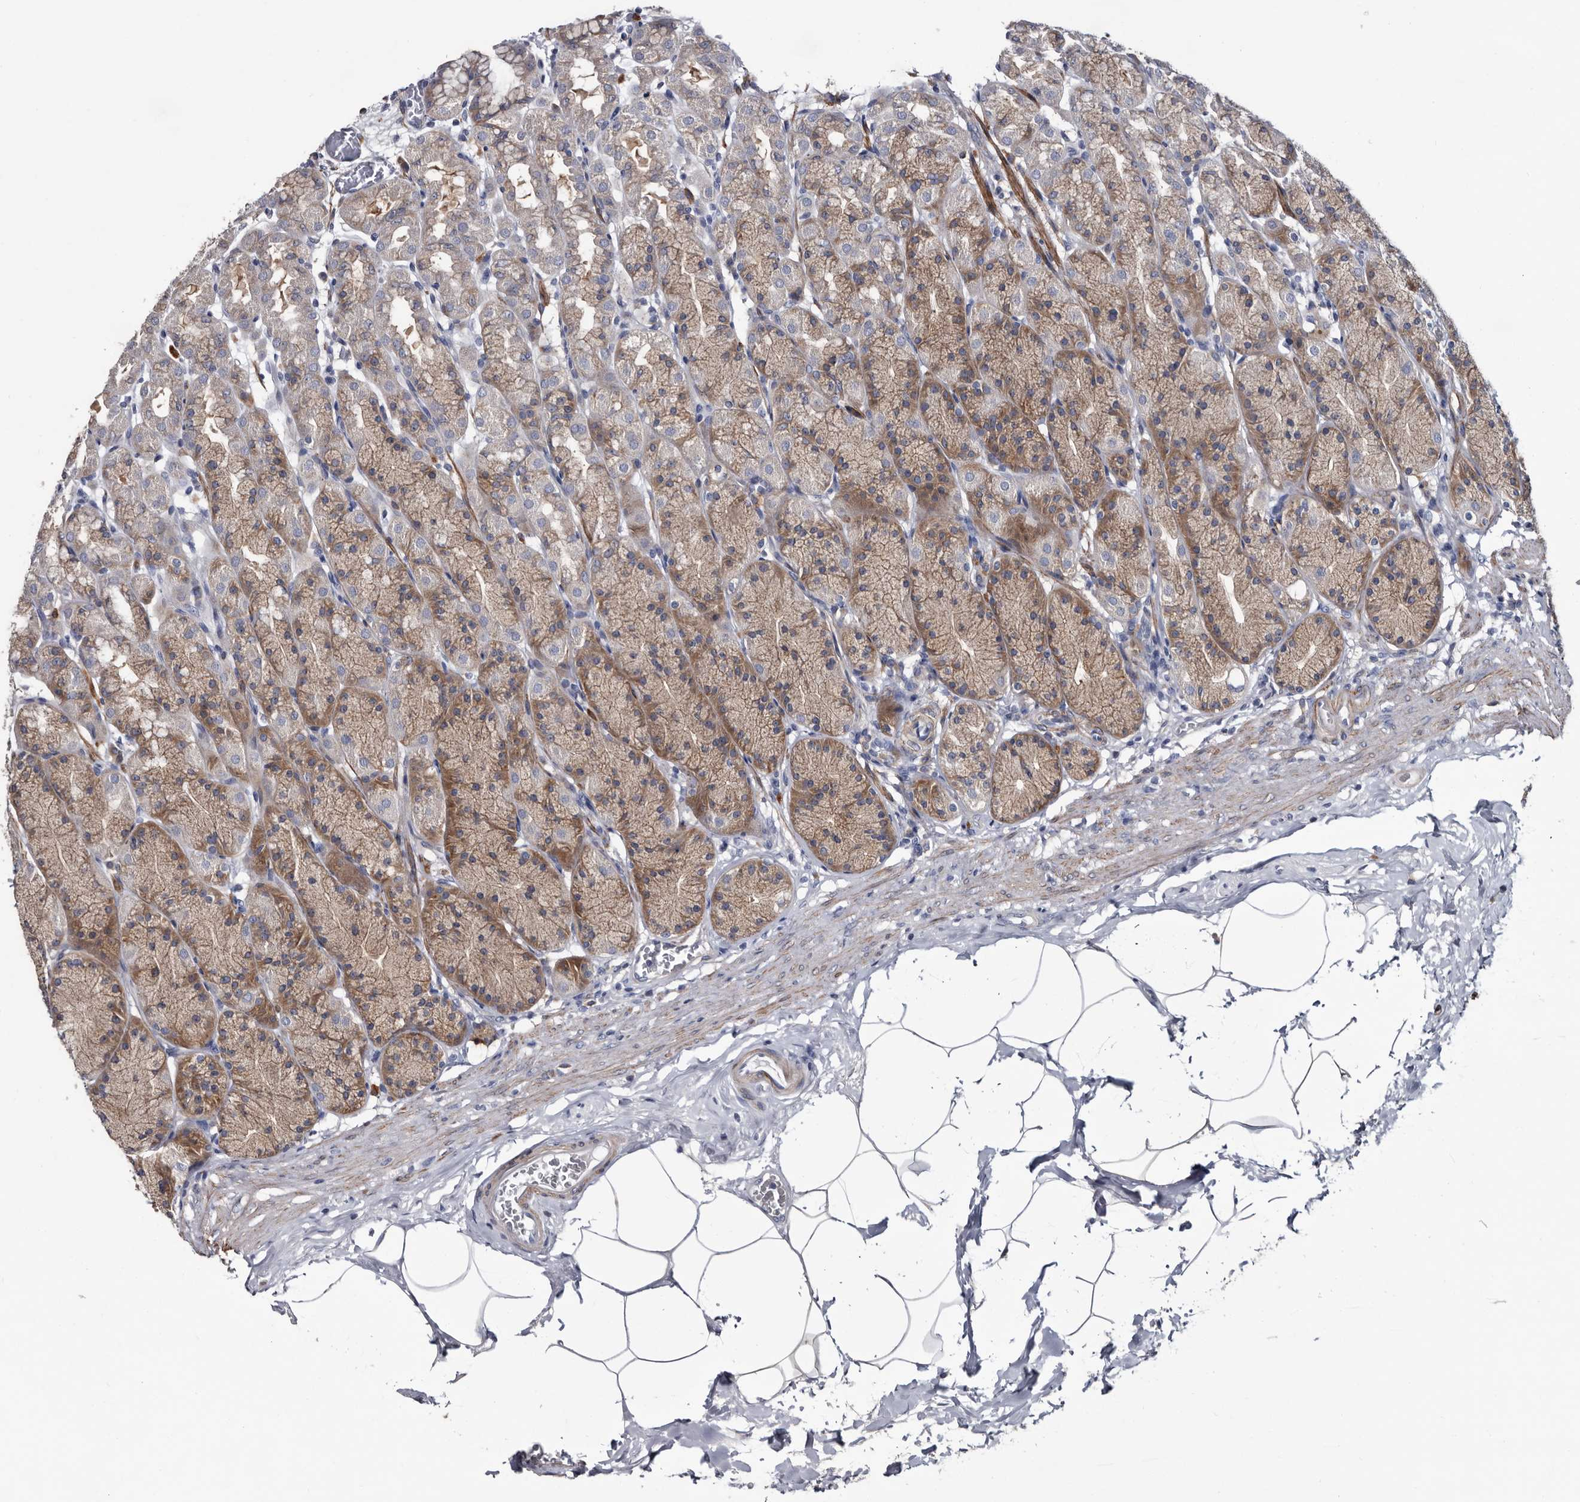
{"staining": {"intensity": "moderate", "quantity": ">75%", "location": "cytoplasmic/membranous"}, "tissue": "stomach", "cell_type": "Glandular cells", "image_type": "normal", "snomed": [{"axis": "morphology", "description": "Normal tissue, NOS"}, {"axis": "topography", "description": "Stomach"}], "caption": "Stomach was stained to show a protein in brown. There is medium levels of moderate cytoplasmic/membranous expression in approximately >75% of glandular cells. The staining was performed using DAB to visualize the protein expression in brown, while the nuclei were stained in blue with hematoxylin (Magnification: 20x).", "gene": "IARS1", "patient": {"sex": "male", "age": 42}}